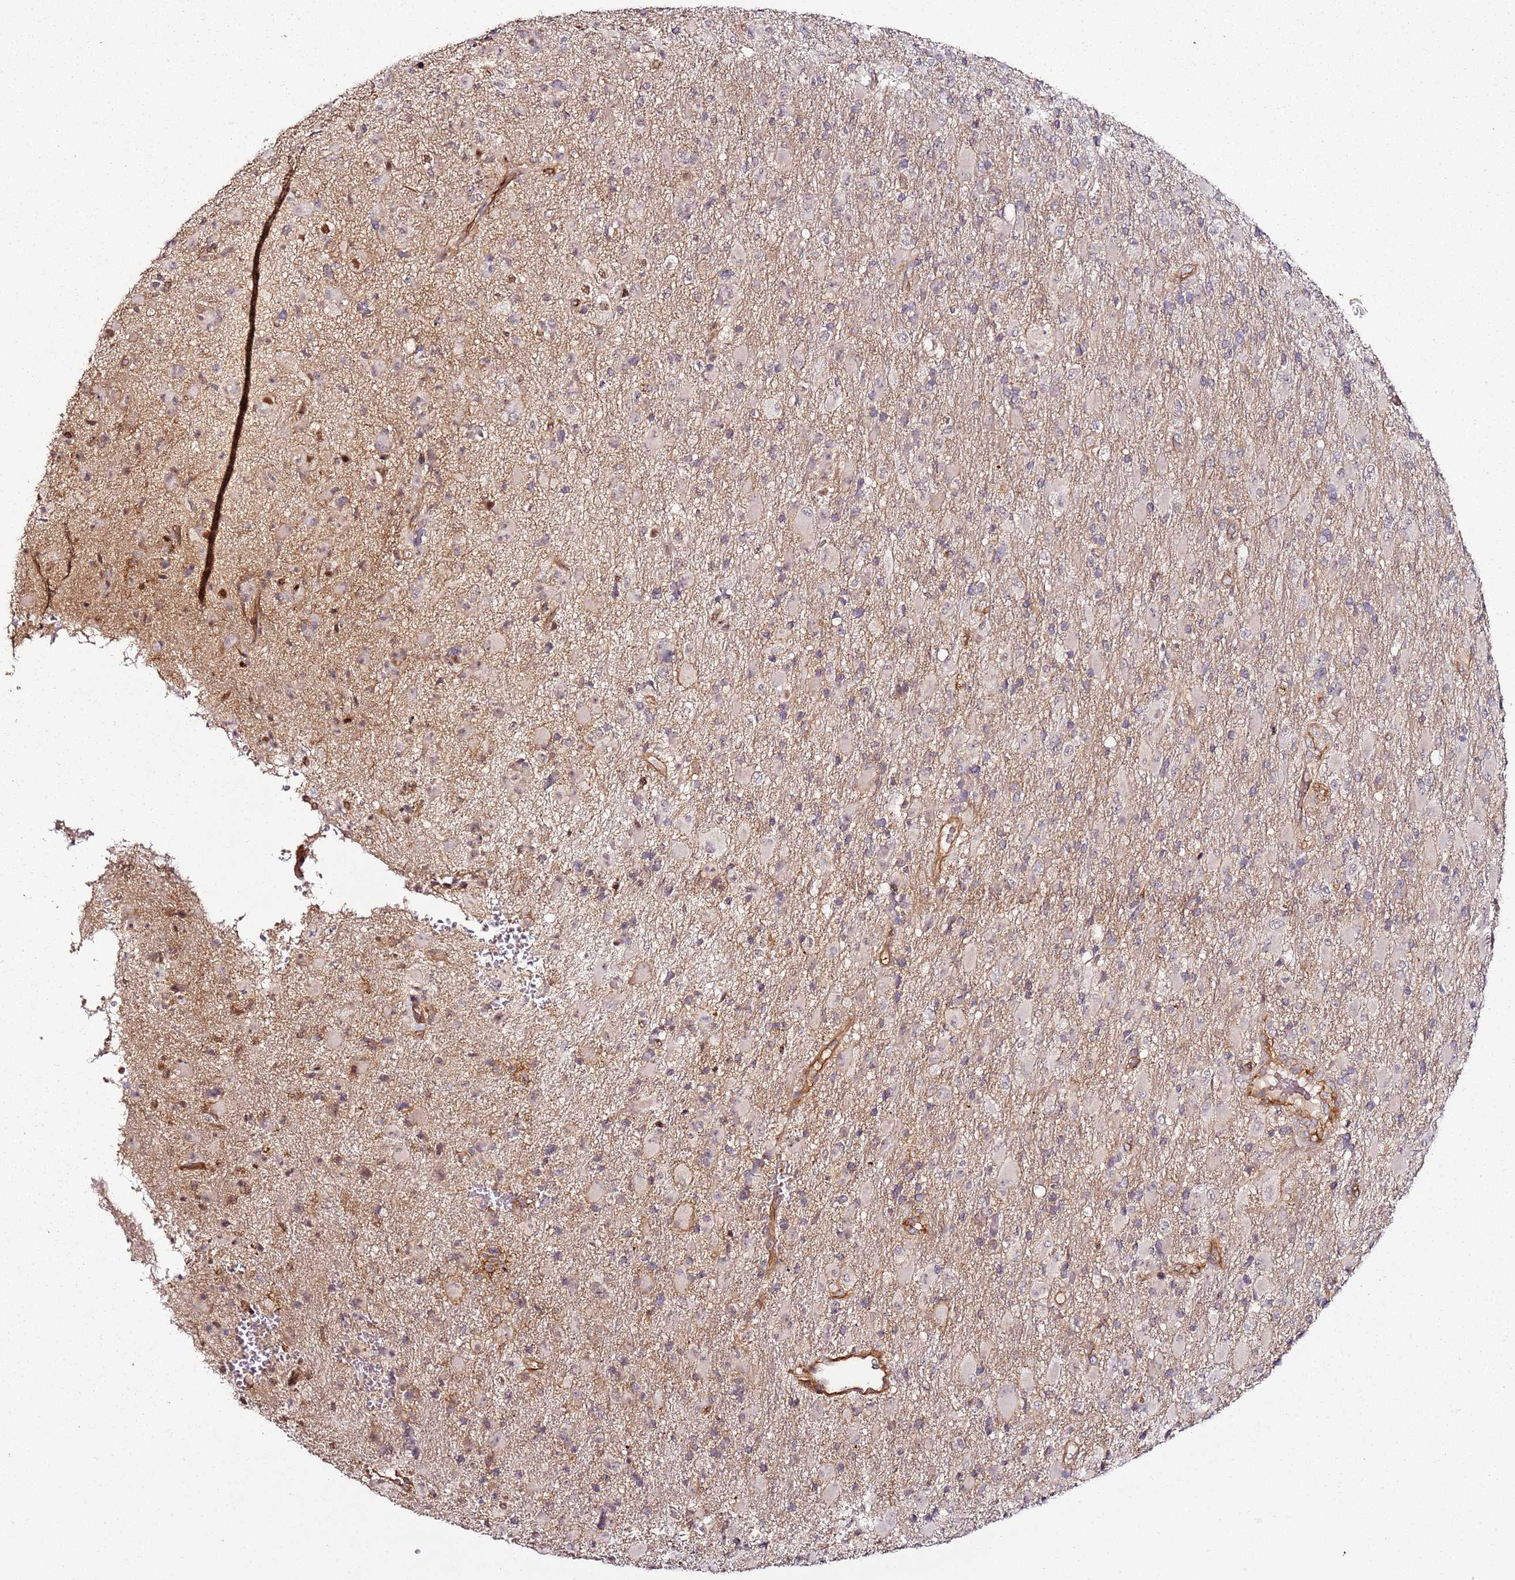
{"staining": {"intensity": "weak", "quantity": "<25%", "location": "nuclear"}, "tissue": "glioma", "cell_type": "Tumor cells", "image_type": "cancer", "snomed": [{"axis": "morphology", "description": "Glioma, malignant, Low grade"}, {"axis": "topography", "description": "Brain"}], "caption": "Human glioma stained for a protein using immunohistochemistry (IHC) exhibits no positivity in tumor cells.", "gene": "CCNYL1", "patient": {"sex": "male", "age": 65}}